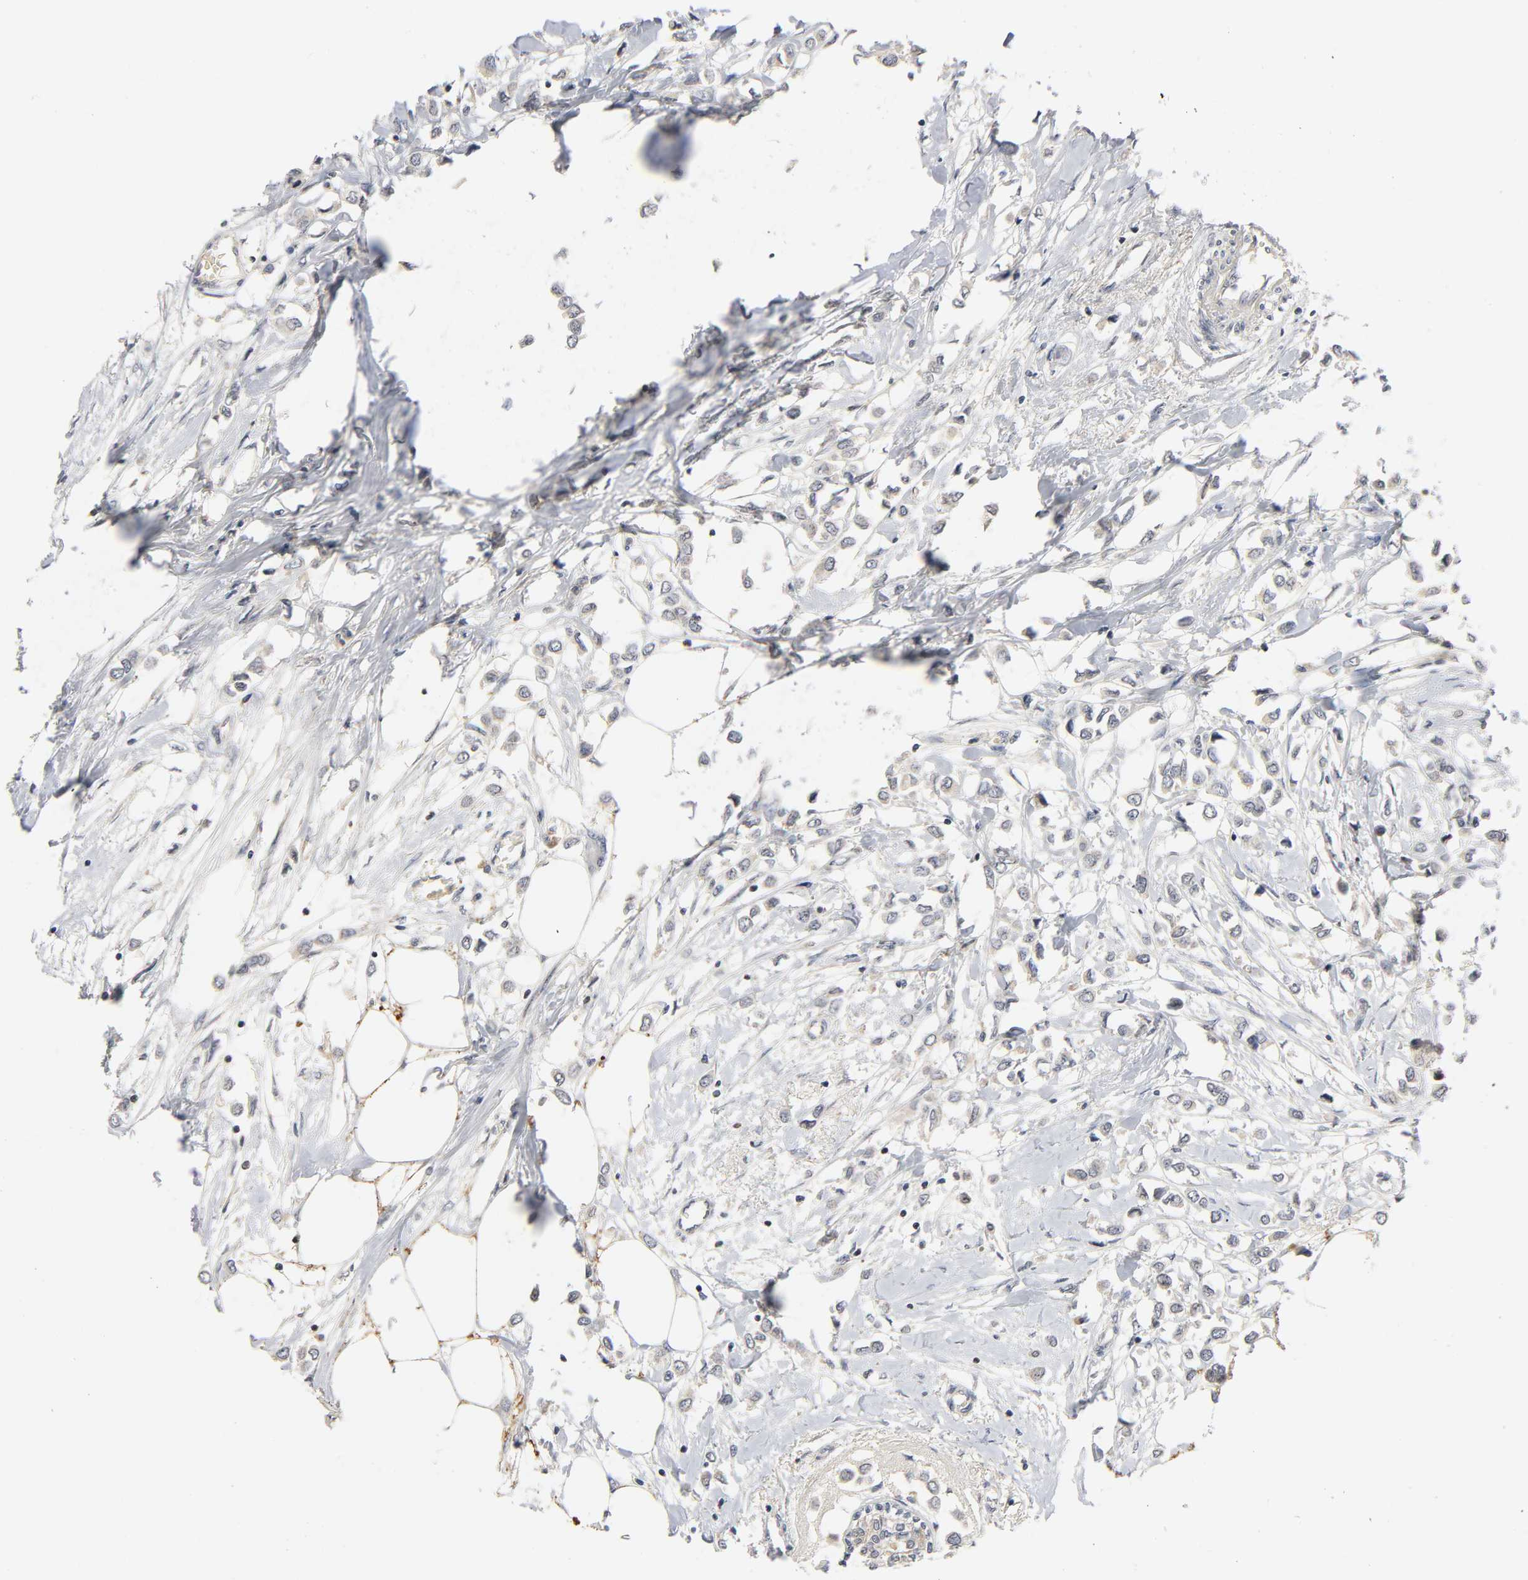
{"staining": {"intensity": "weak", "quantity": "<25%", "location": "cytoplasmic/membranous"}, "tissue": "breast cancer", "cell_type": "Tumor cells", "image_type": "cancer", "snomed": [{"axis": "morphology", "description": "Lobular carcinoma"}, {"axis": "topography", "description": "Breast"}], "caption": "IHC photomicrograph of neoplastic tissue: breast cancer stained with DAB exhibits no significant protein expression in tumor cells. Nuclei are stained in blue.", "gene": "NRP1", "patient": {"sex": "female", "age": 51}}